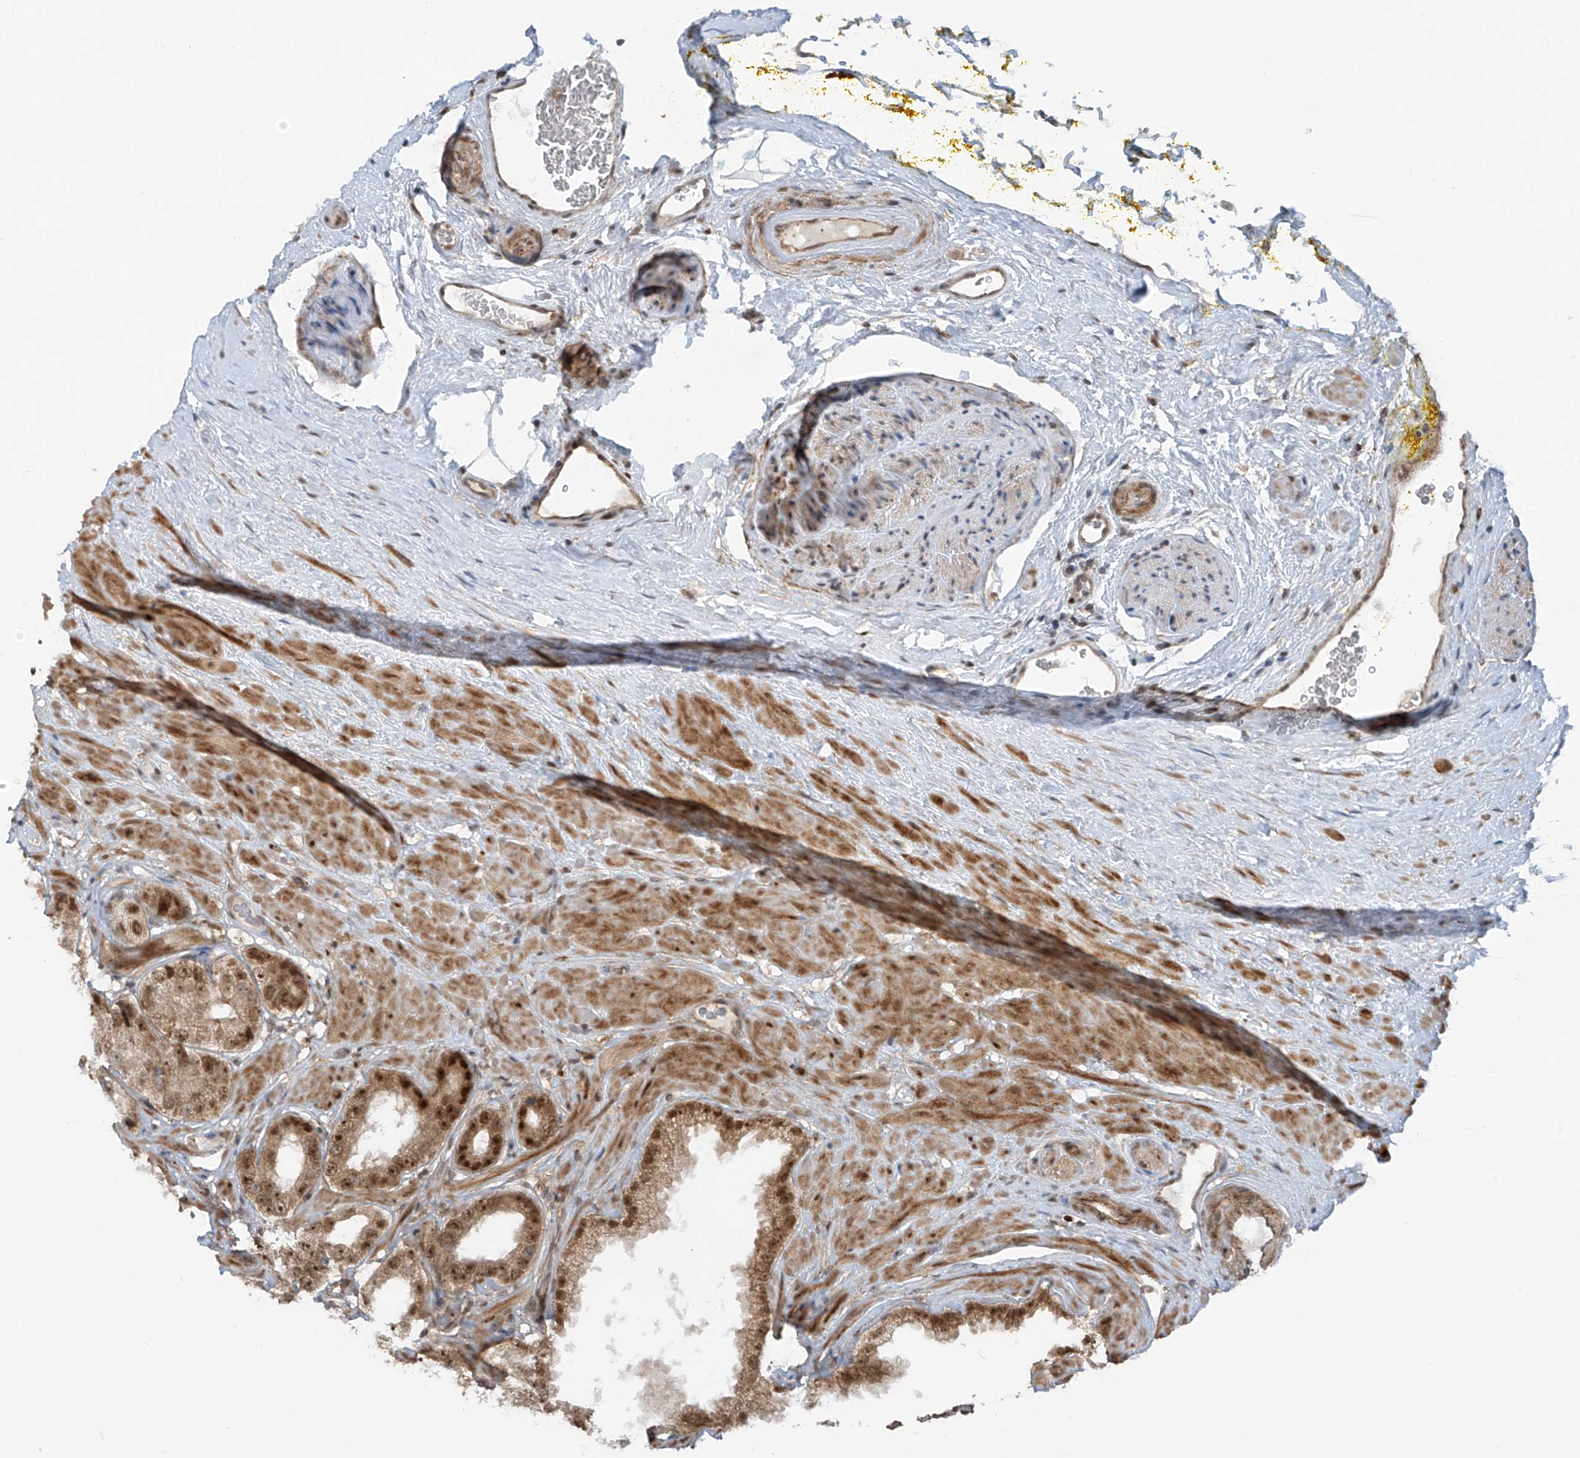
{"staining": {"intensity": "strong", "quantity": "<25%", "location": "nuclear"}, "tissue": "prostate cancer", "cell_type": "Tumor cells", "image_type": "cancer", "snomed": [{"axis": "morphology", "description": "Adenocarcinoma, High grade"}, {"axis": "topography", "description": "Prostate"}], "caption": "An image showing strong nuclear staining in about <25% of tumor cells in adenocarcinoma (high-grade) (prostate), as visualized by brown immunohistochemical staining.", "gene": "REPIN1", "patient": {"sex": "male", "age": 59}}